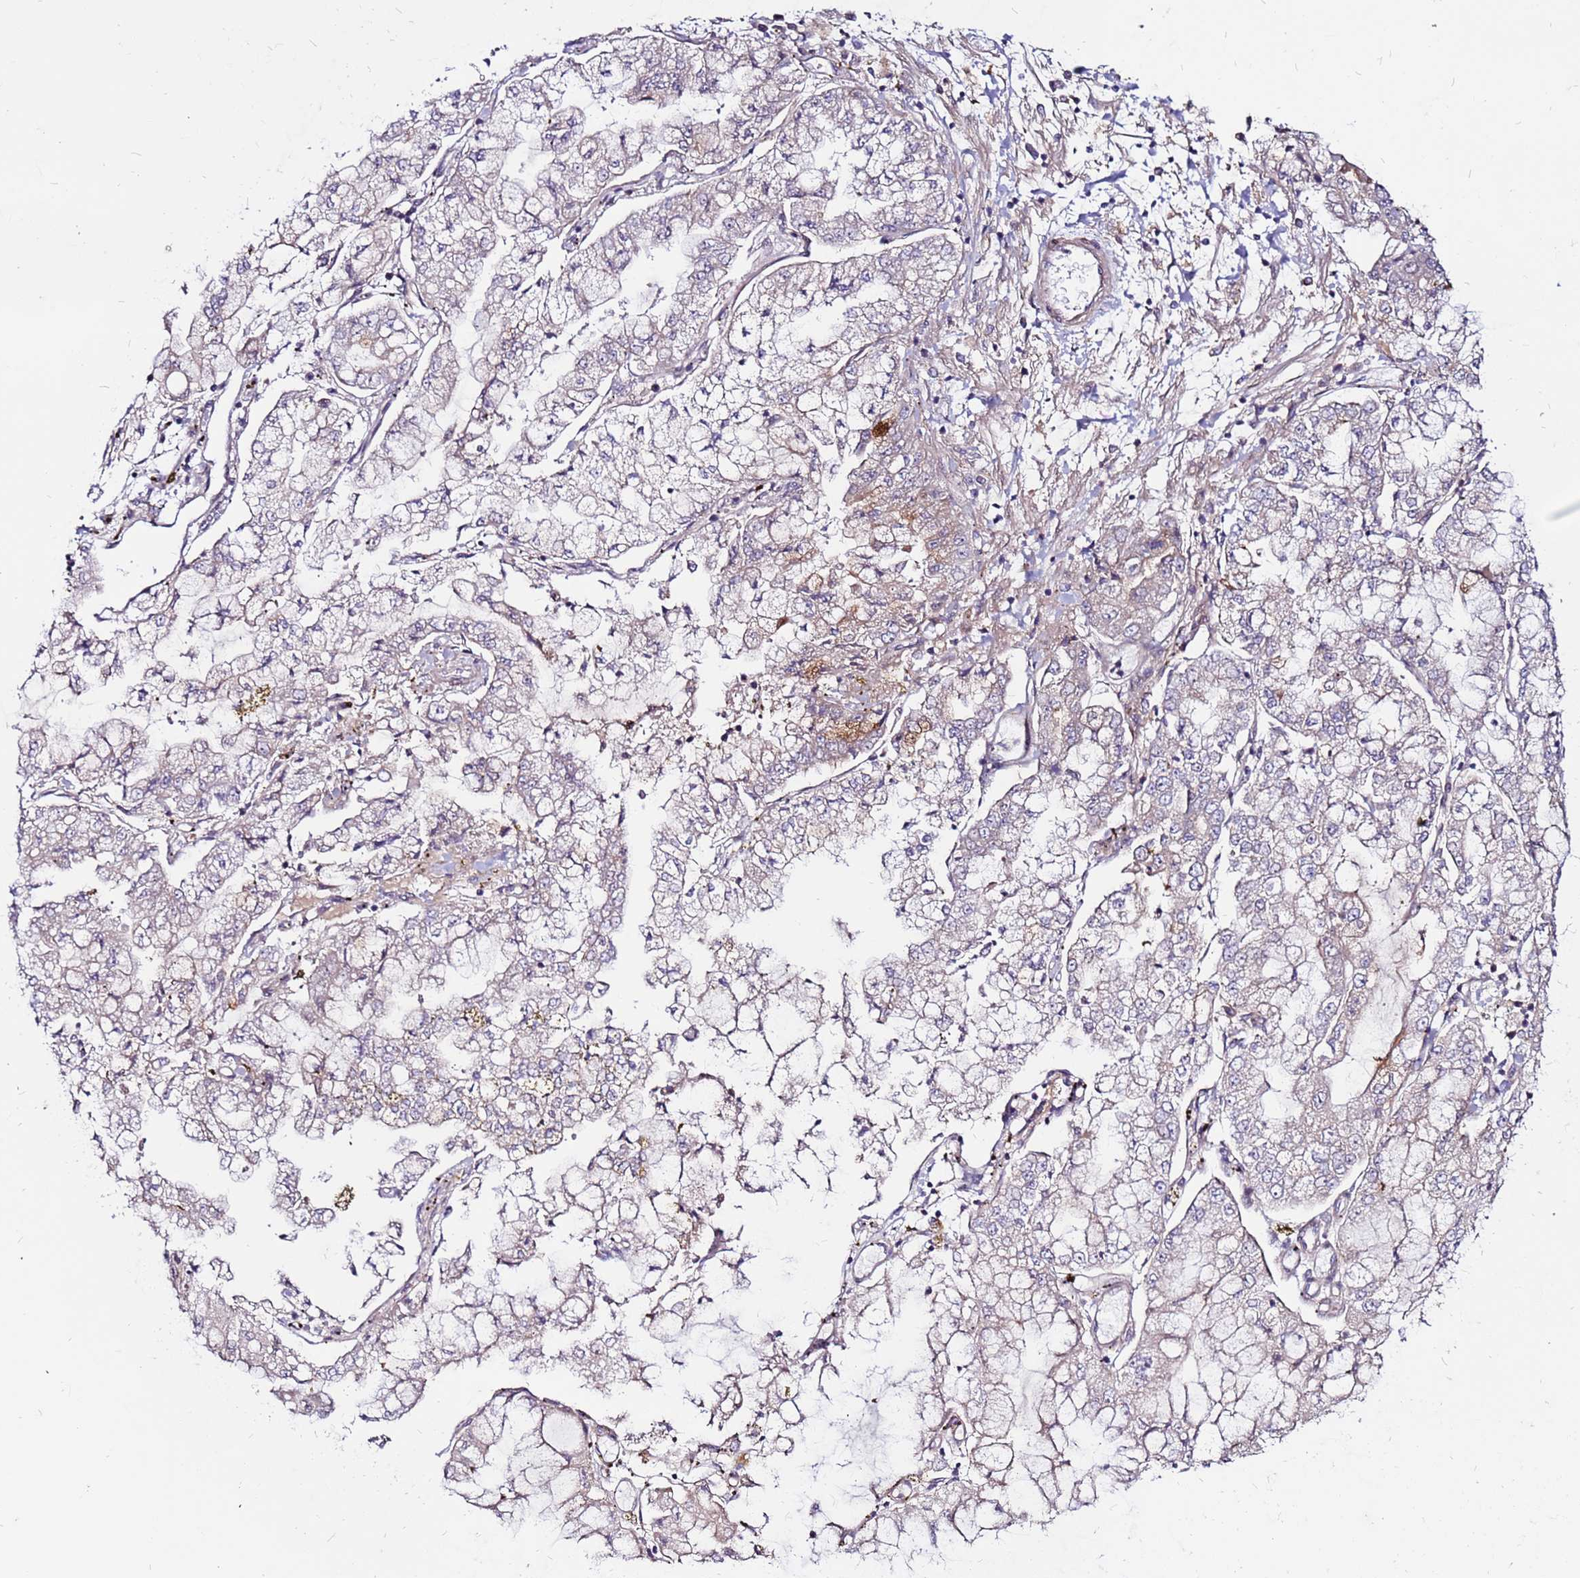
{"staining": {"intensity": "weak", "quantity": "<25%", "location": "cytoplasmic/membranous"}, "tissue": "stomach cancer", "cell_type": "Tumor cells", "image_type": "cancer", "snomed": [{"axis": "morphology", "description": "Adenocarcinoma, NOS"}, {"axis": "topography", "description": "Stomach"}], "caption": "This micrograph is of stomach cancer stained with immunohistochemistry (IHC) to label a protein in brown with the nuclei are counter-stained blue. There is no staining in tumor cells.", "gene": "CCDC71", "patient": {"sex": "male", "age": 76}}